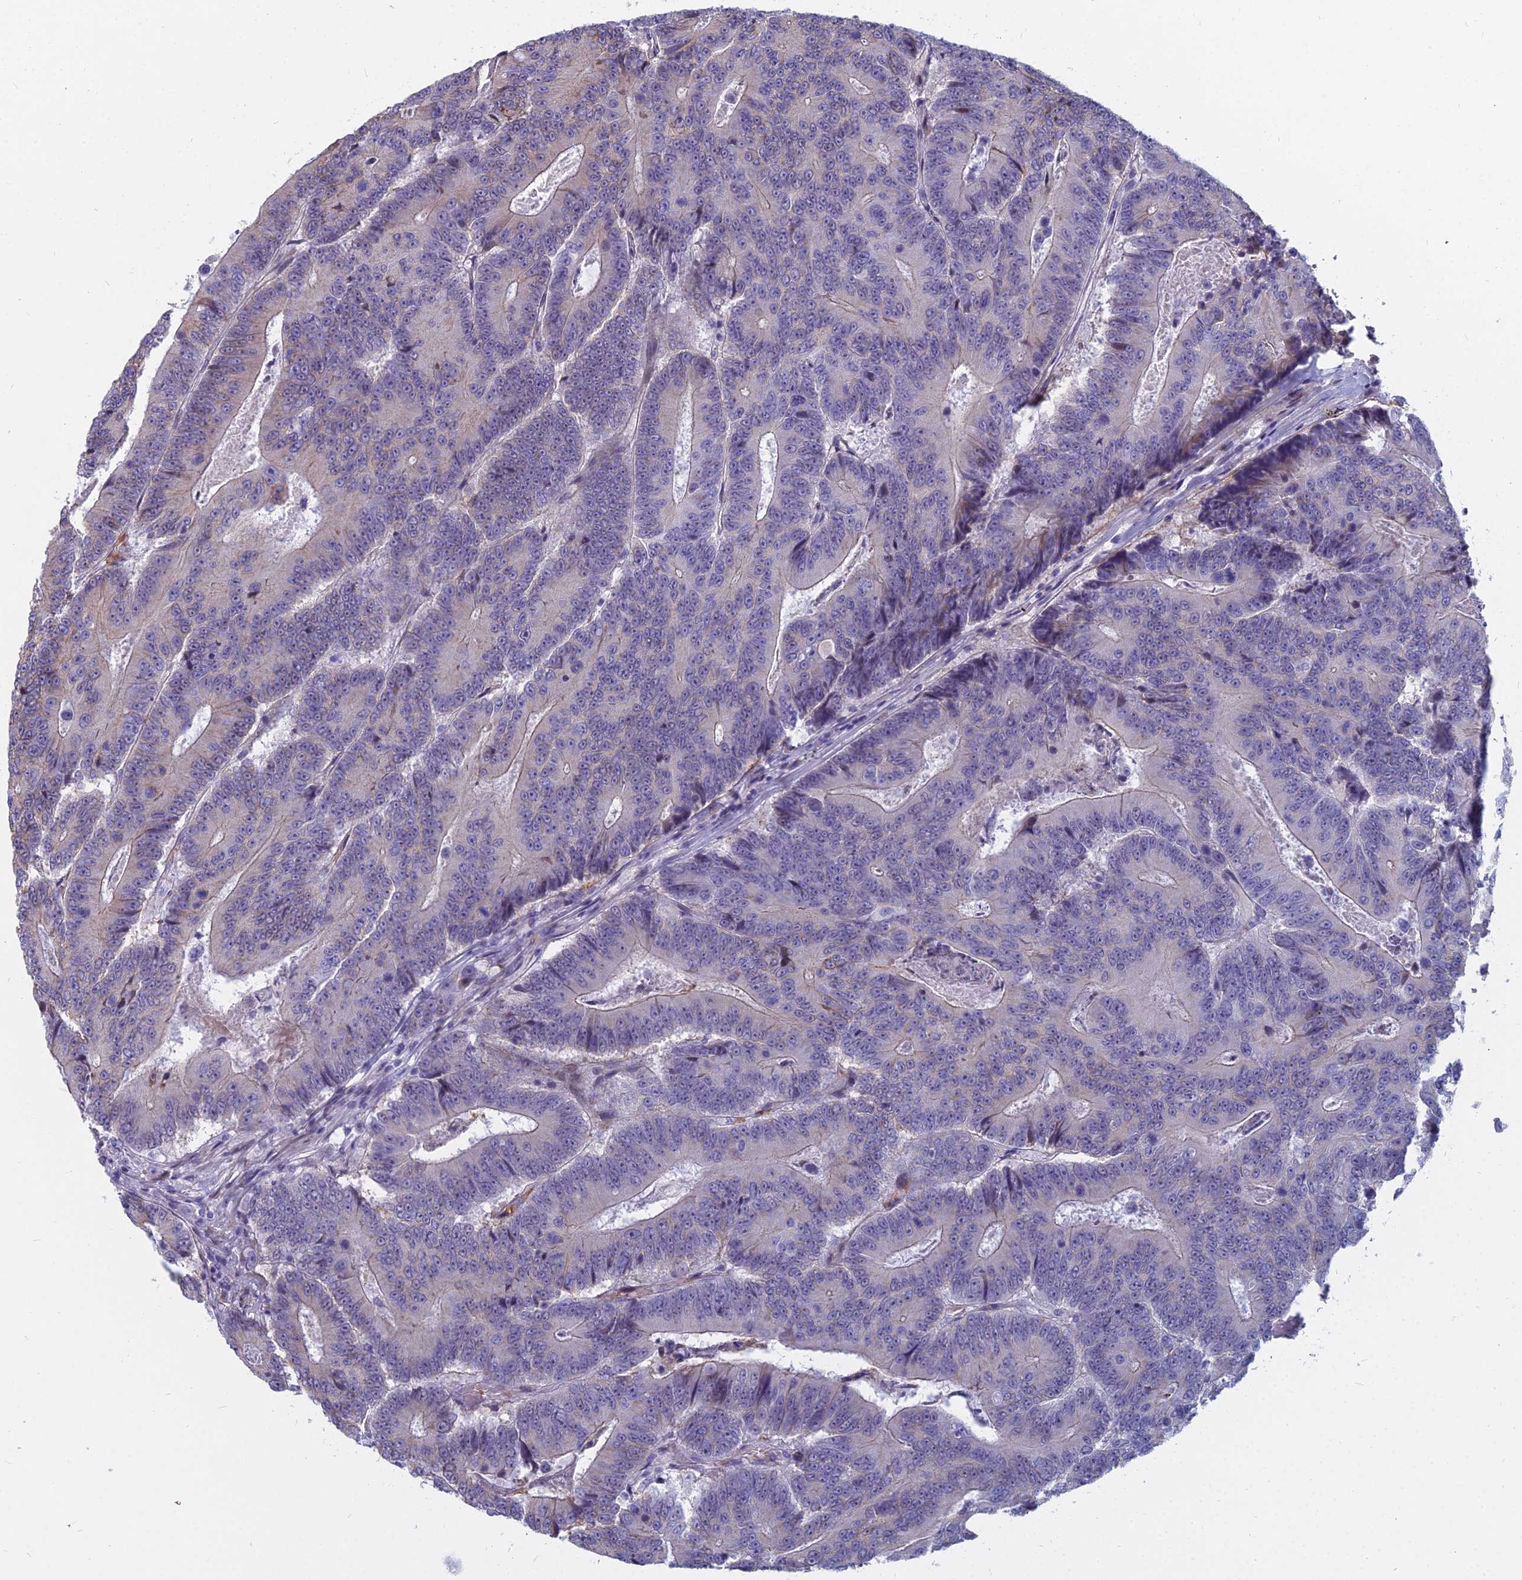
{"staining": {"intensity": "weak", "quantity": "<25%", "location": "cytoplasmic/membranous"}, "tissue": "colorectal cancer", "cell_type": "Tumor cells", "image_type": "cancer", "snomed": [{"axis": "morphology", "description": "Adenocarcinoma, NOS"}, {"axis": "topography", "description": "Colon"}], "caption": "The immunohistochemistry (IHC) histopathology image has no significant positivity in tumor cells of colorectal cancer (adenocarcinoma) tissue. (Stains: DAB IHC with hematoxylin counter stain, Microscopy: brightfield microscopy at high magnification).", "gene": "MYBPC2", "patient": {"sex": "male", "age": 83}}